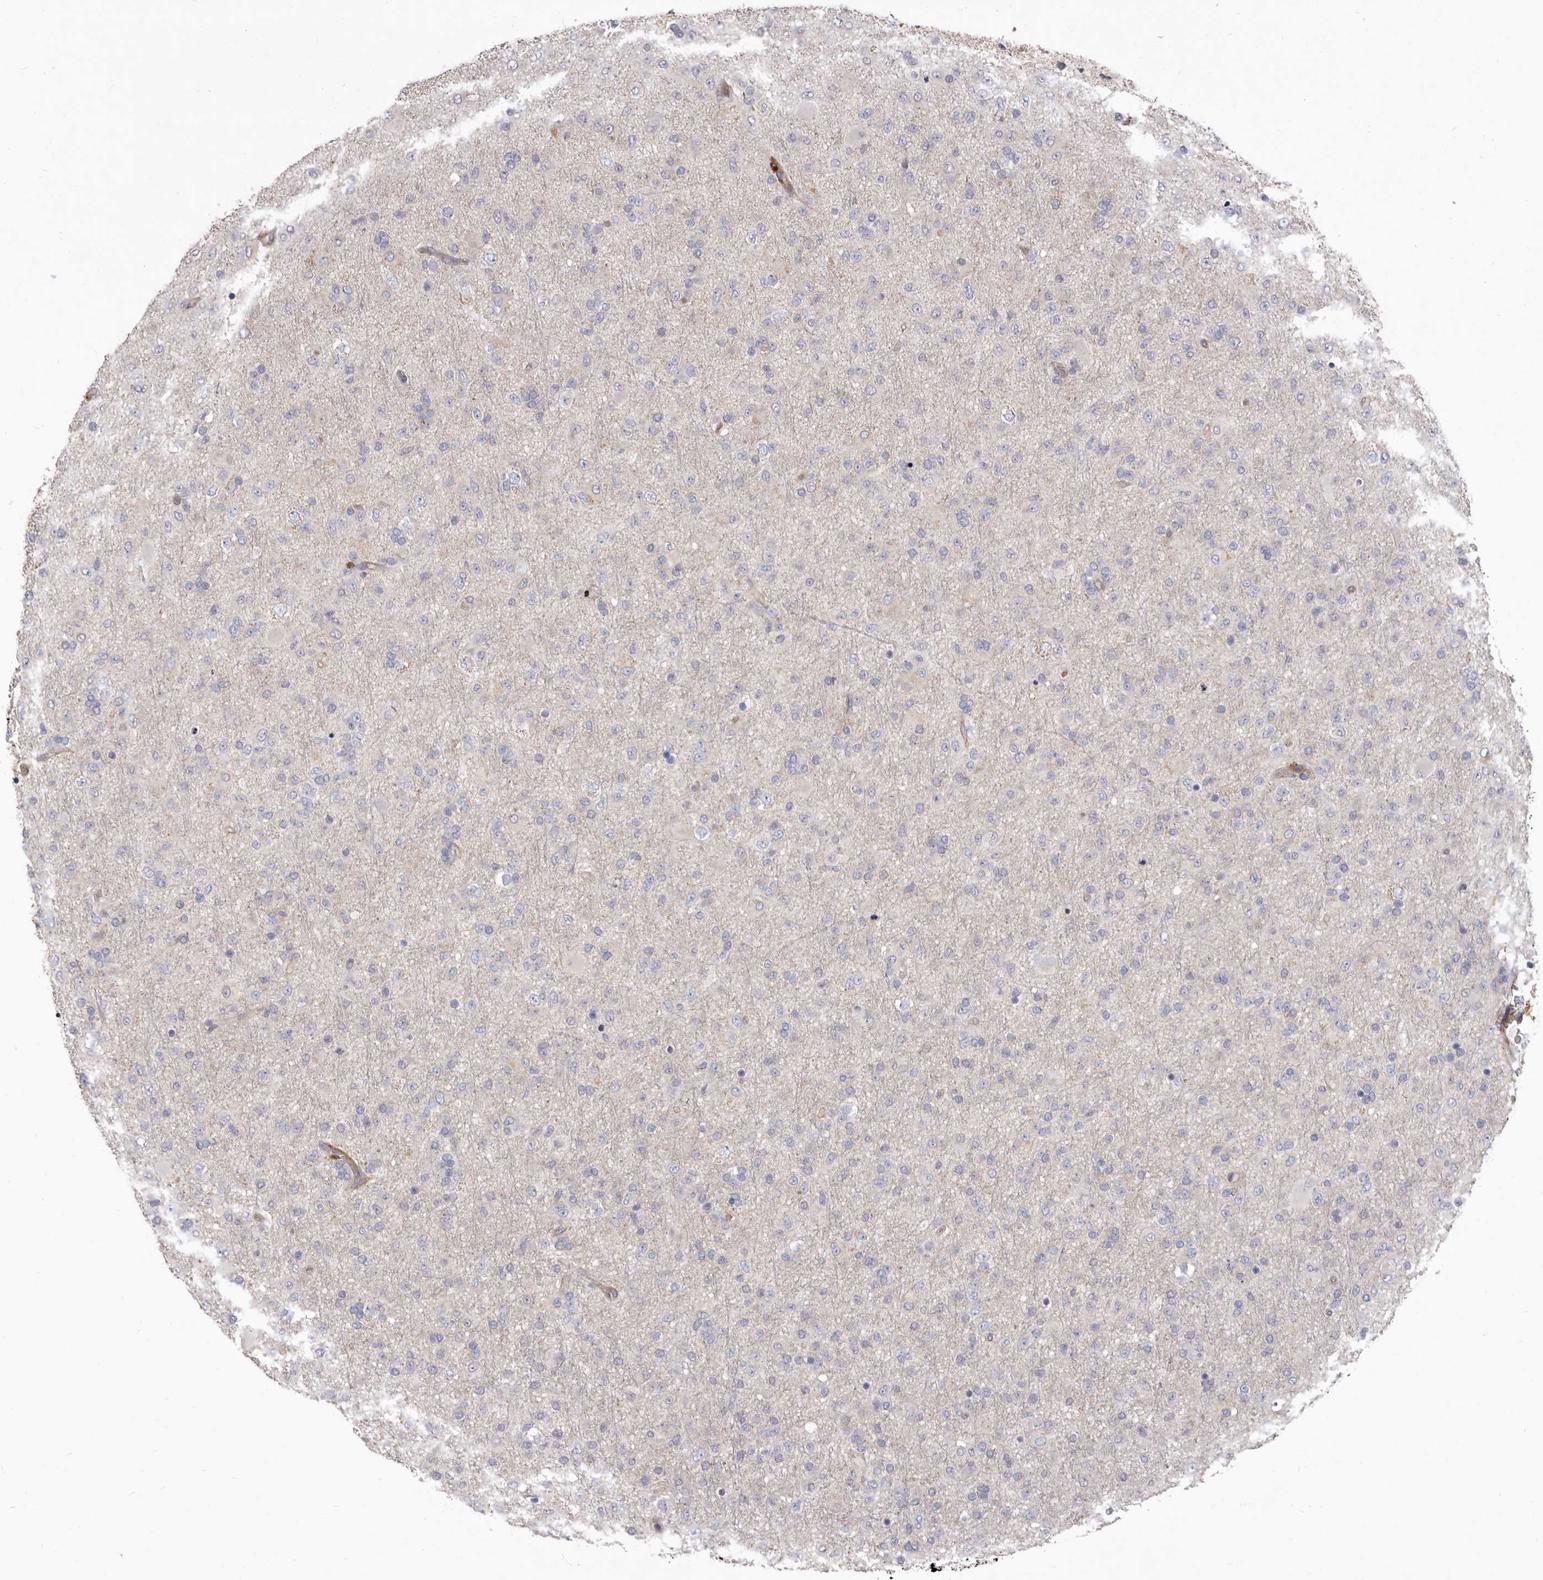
{"staining": {"intensity": "negative", "quantity": "none", "location": "none"}, "tissue": "glioma", "cell_type": "Tumor cells", "image_type": "cancer", "snomed": [{"axis": "morphology", "description": "Glioma, malignant, Low grade"}, {"axis": "topography", "description": "Brain"}], "caption": "This is a micrograph of immunohistochemistry (IHC) staining of malignant glioma (low-grade), which shows no positivity in tumor cells.", "gene": "FMO2", "patient": {"sex": "male", "age": 65}}